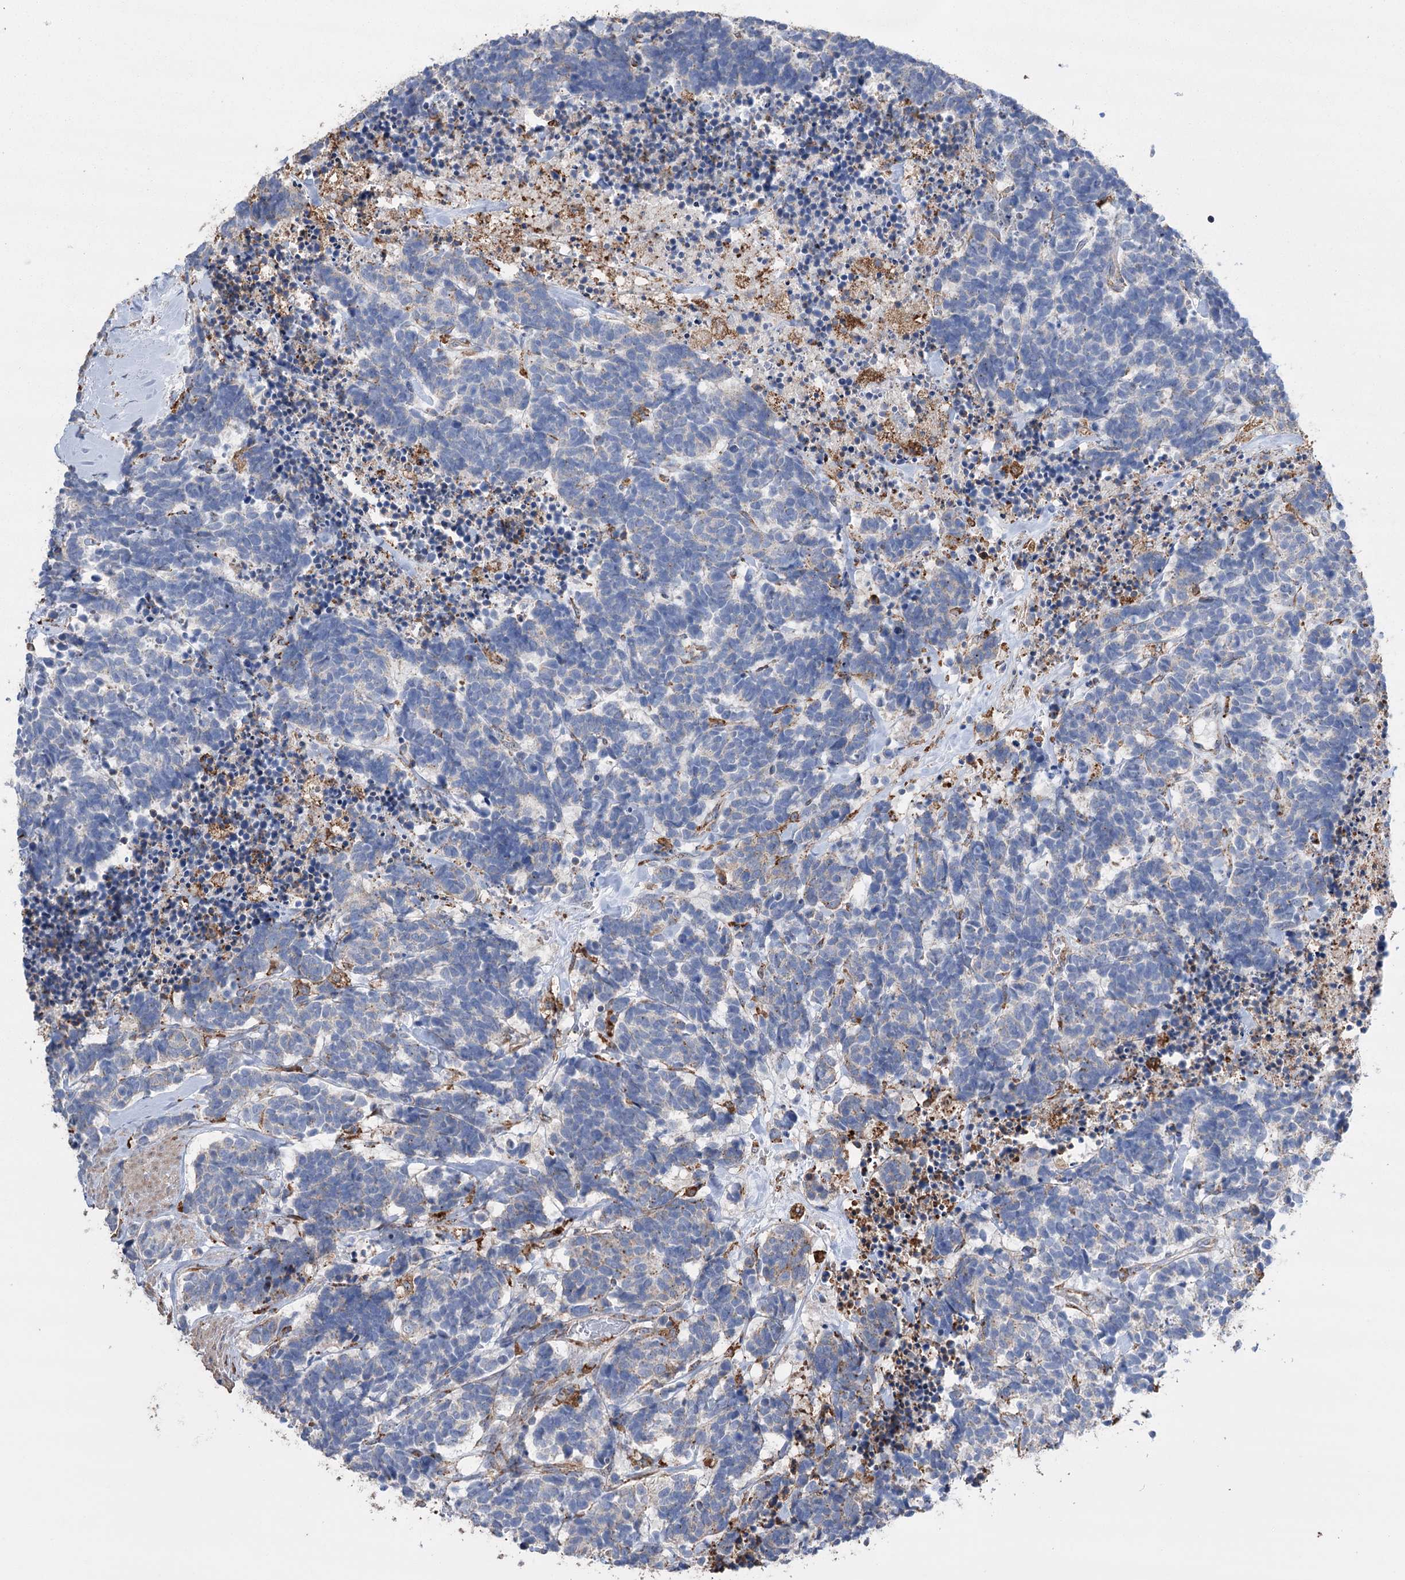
{"staining": {"intensity": "negative", "quantity": "none", "location": "none"}, "tissue": "carcinoid", "cell_type": "Tumor cells", "image_type": "cancer", "snomed": [{"axis": "morphology", "description": "Carcinoma, NOS"}, {"axis": "morphology", "description": "Carcinoid, malignant, NOS"}, {"axis": "topography", "description": "Urinary bladder"}], "caption": "Immunohistochemistry histopathology image of neoplastic tissue: carcinoid stained with DAB (3,3'-diaminobenzidine) exhibits no significant protein expression in tumor cells.", "gene": "TRIM71", "patient": {"sex": "male", "age": 57}}